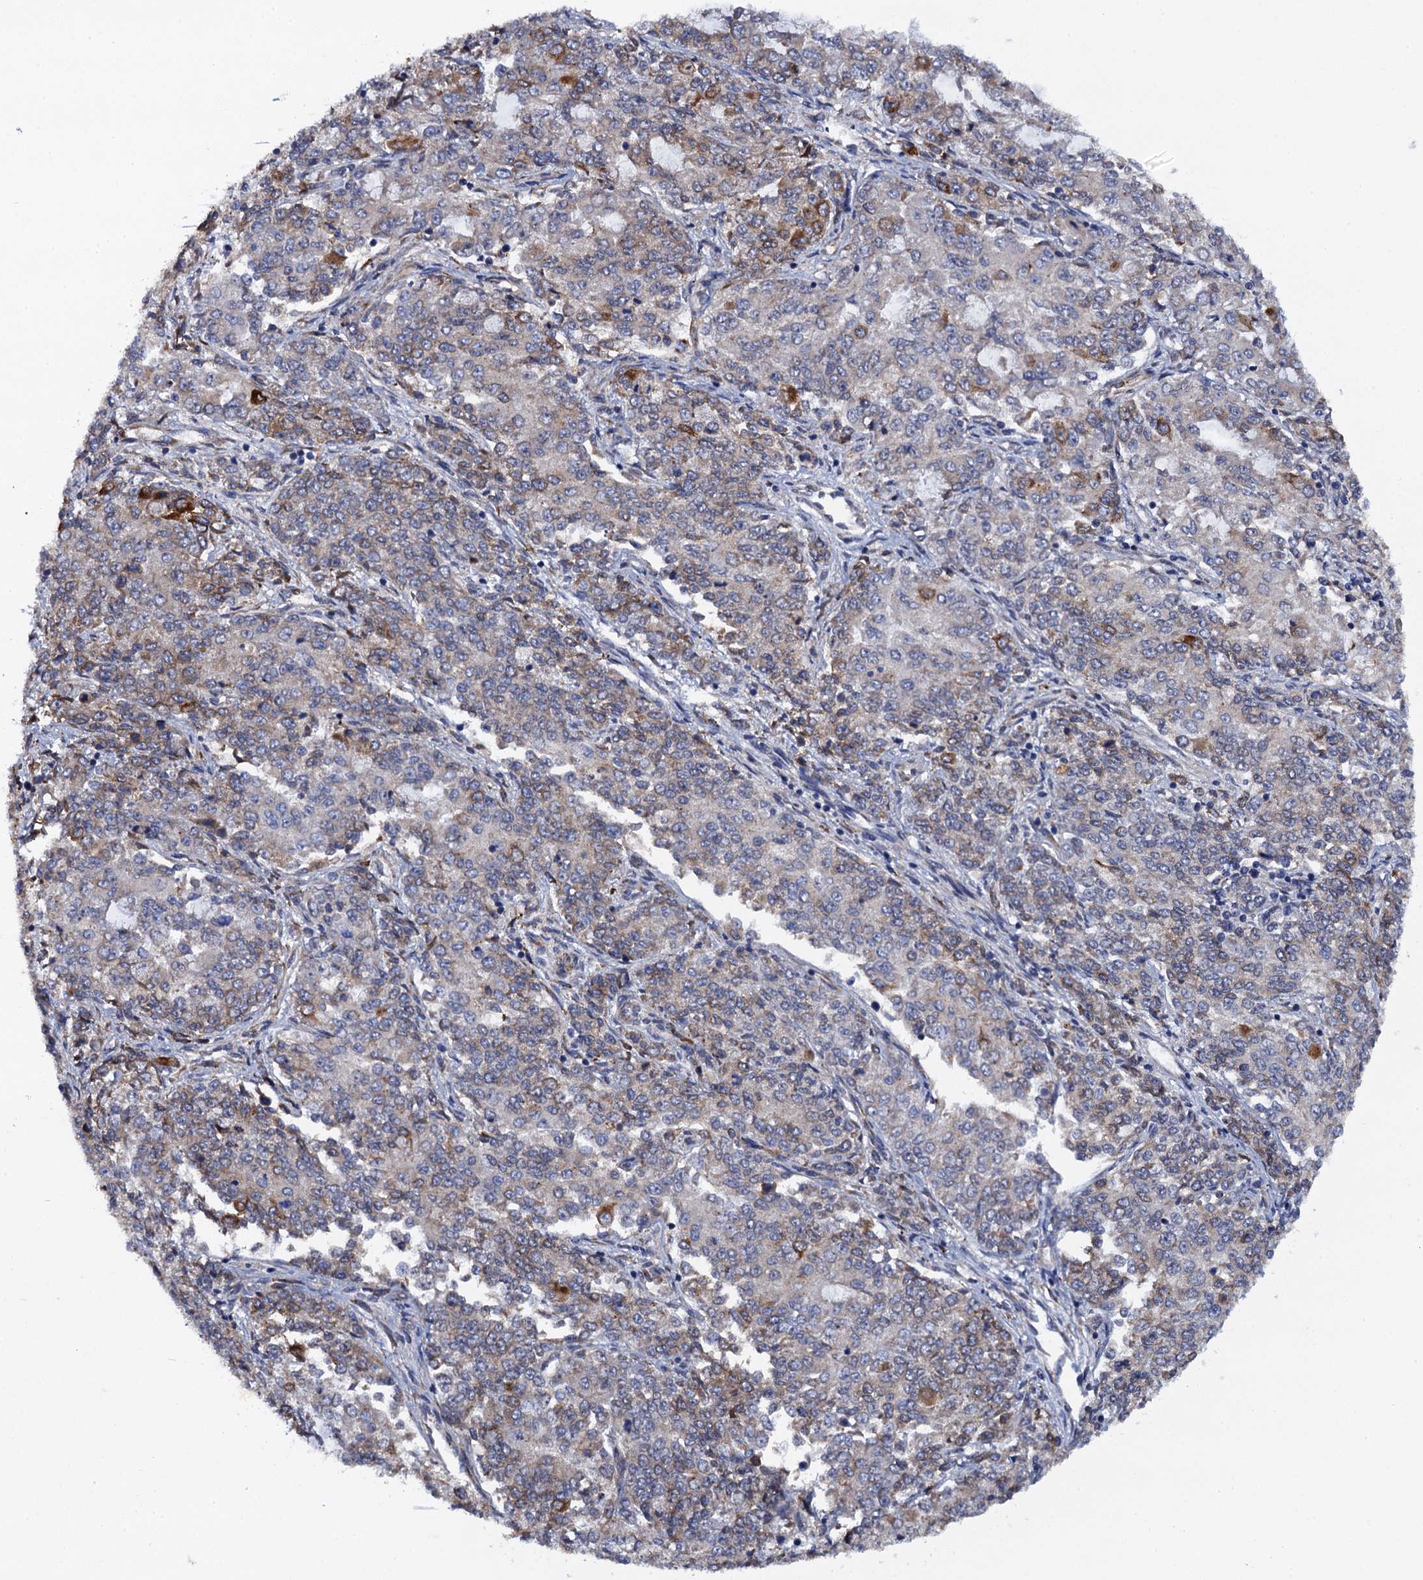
{"staining": {"intensity": "moderate", "quantity": "<25%", "location": "cytoplasmic/membranous"}, "tissue": "endometrial cancer", "cell_type": "Tumor cells", "image_type": "cancer", "snomed": [{"axis": "morphology", "description": "Adenocarcinoma, NOS"}, {"axis": "topography", "description": "Endometrium"}], "caption": "Human adenocarcinoma (endometrial) stained with a brown dye reveals moderate cytoplasmic/membranous positive positivity in approximately <25% of tumor cells.", "gene": "POGLUT3", "patient": {"sex": "female", "age": 50}}